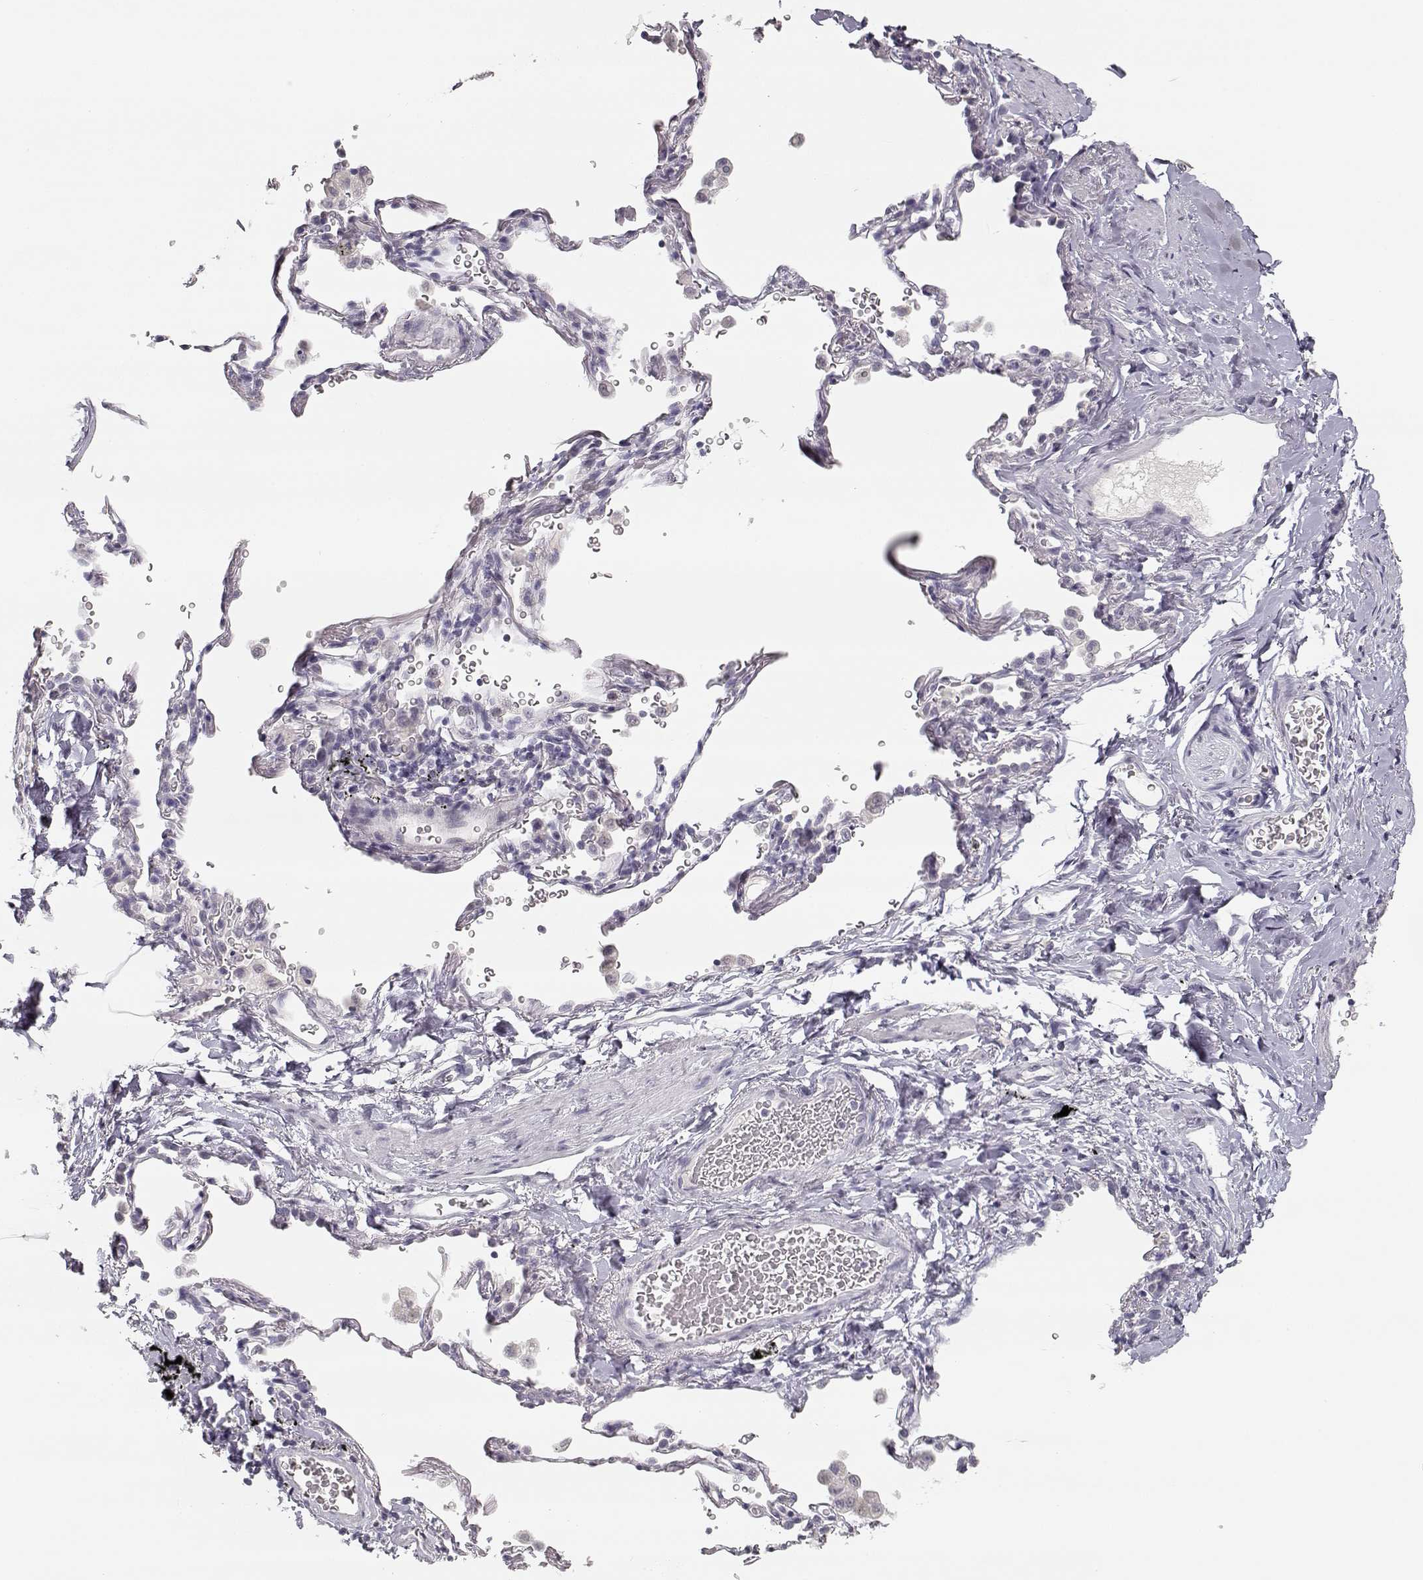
{"staining": {"intensity": "negative", "quantity": "none", "location": "none"}, "tissue": "soft tissue", "cell_type": "Fibroblasts", "image_type": "normal", "snomed": [{"axis": "morphology", "description": "Normal tissue, NOS"}, {"axis": "morphology", "description": "Adenocarcinoma, NOS"}, {"axis": "topography", "description": "Cartilage tissue"}, {"axis": "topography", "description": "Lung"}], "caption": "Immunohistochemistry of benign soft tissue reveals no positivity in fibroblasts.", "gene": "TKTL1", "patient": {"sex": "male", "age": 59}}